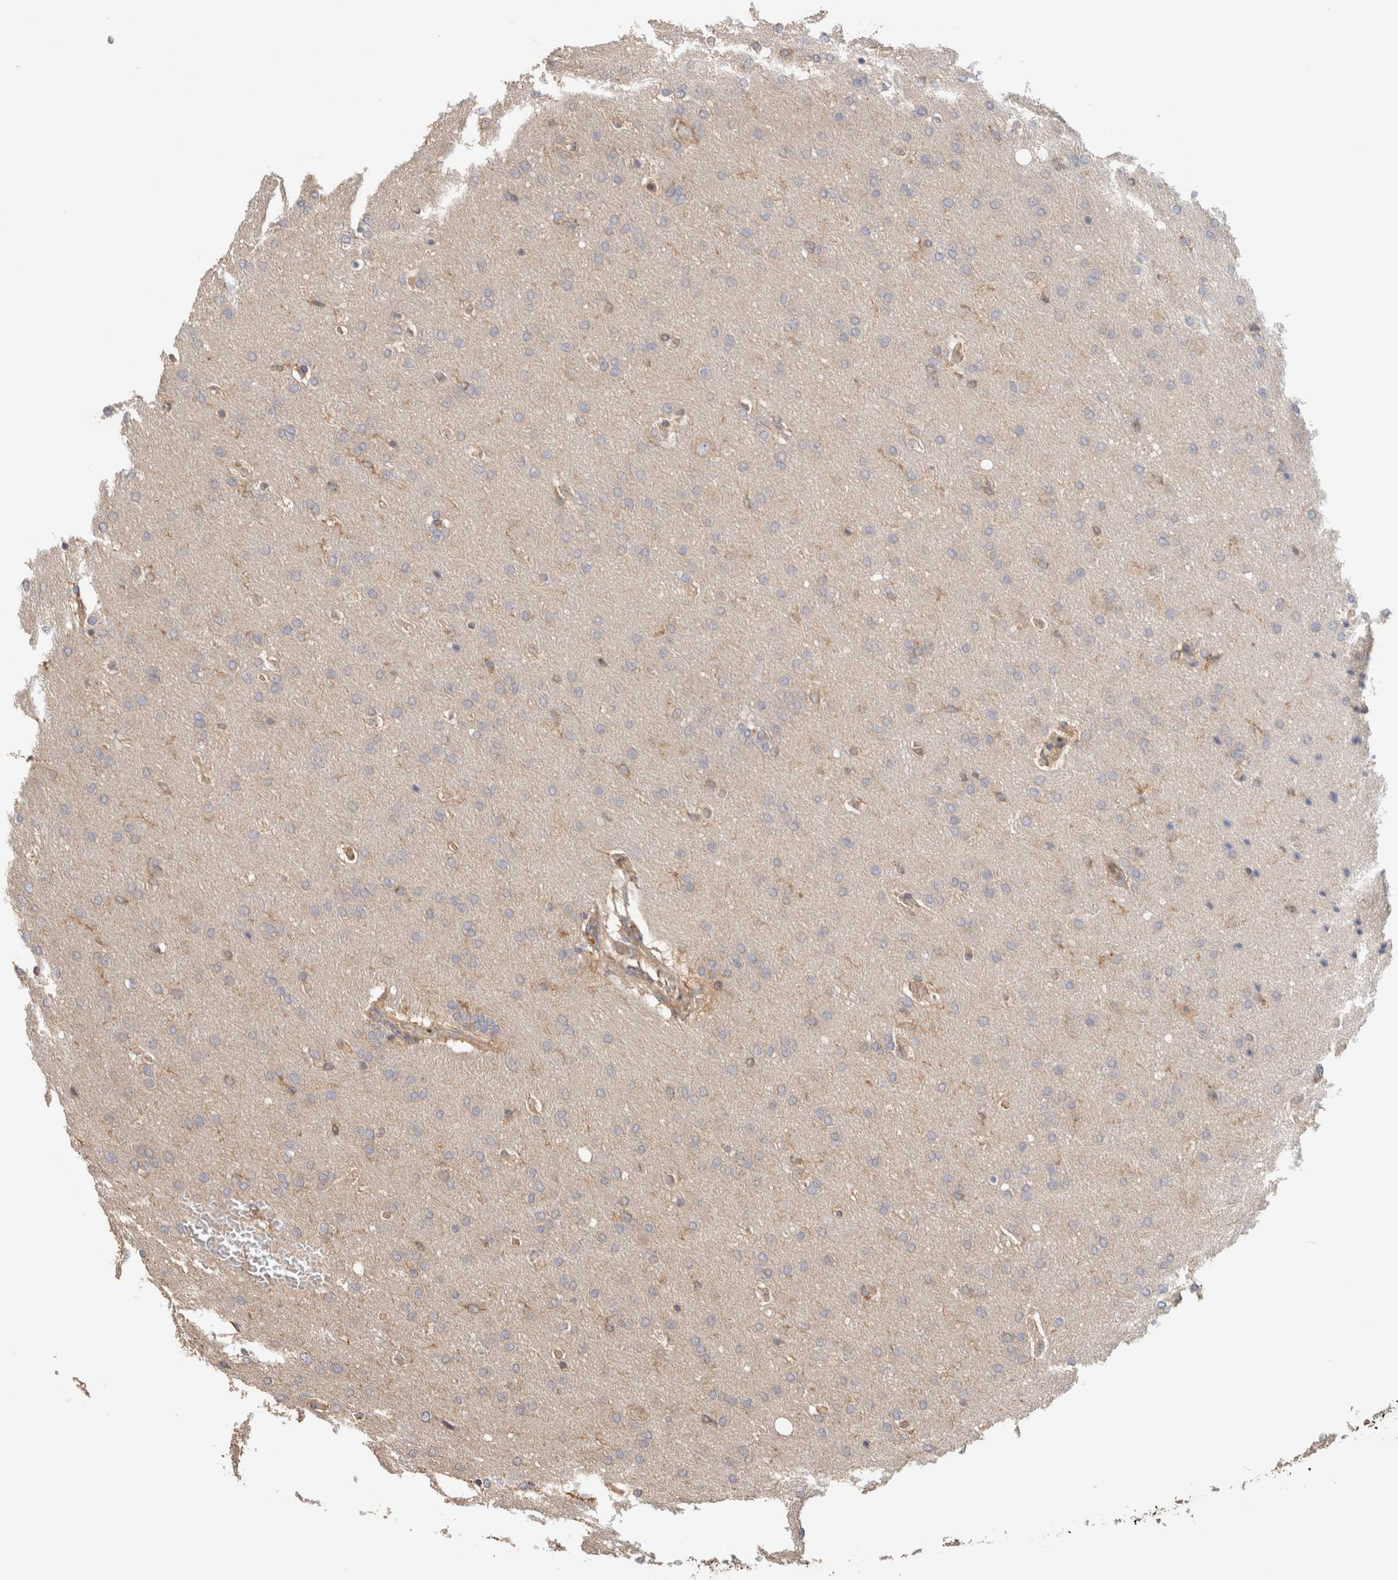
{"staining": {"intensity": "weak", "quantity": "<25%", "location": "cytoplasmic/membranous"}, "tissue": "glioma", "cell_type": "Tumor cells", "image_type": "cancer", "snomed": [{"axis": "morphology", "description": "Glioma, malignant, Low grade"}, {"axis": "topography", "description": "Brain"}], "caption": "DAB immunohistochemical staining of human glioma demonstrates no significant staining in tumor cells.", "gene": "CFAP418", "patient": {"sex": "female", "age": 37}}